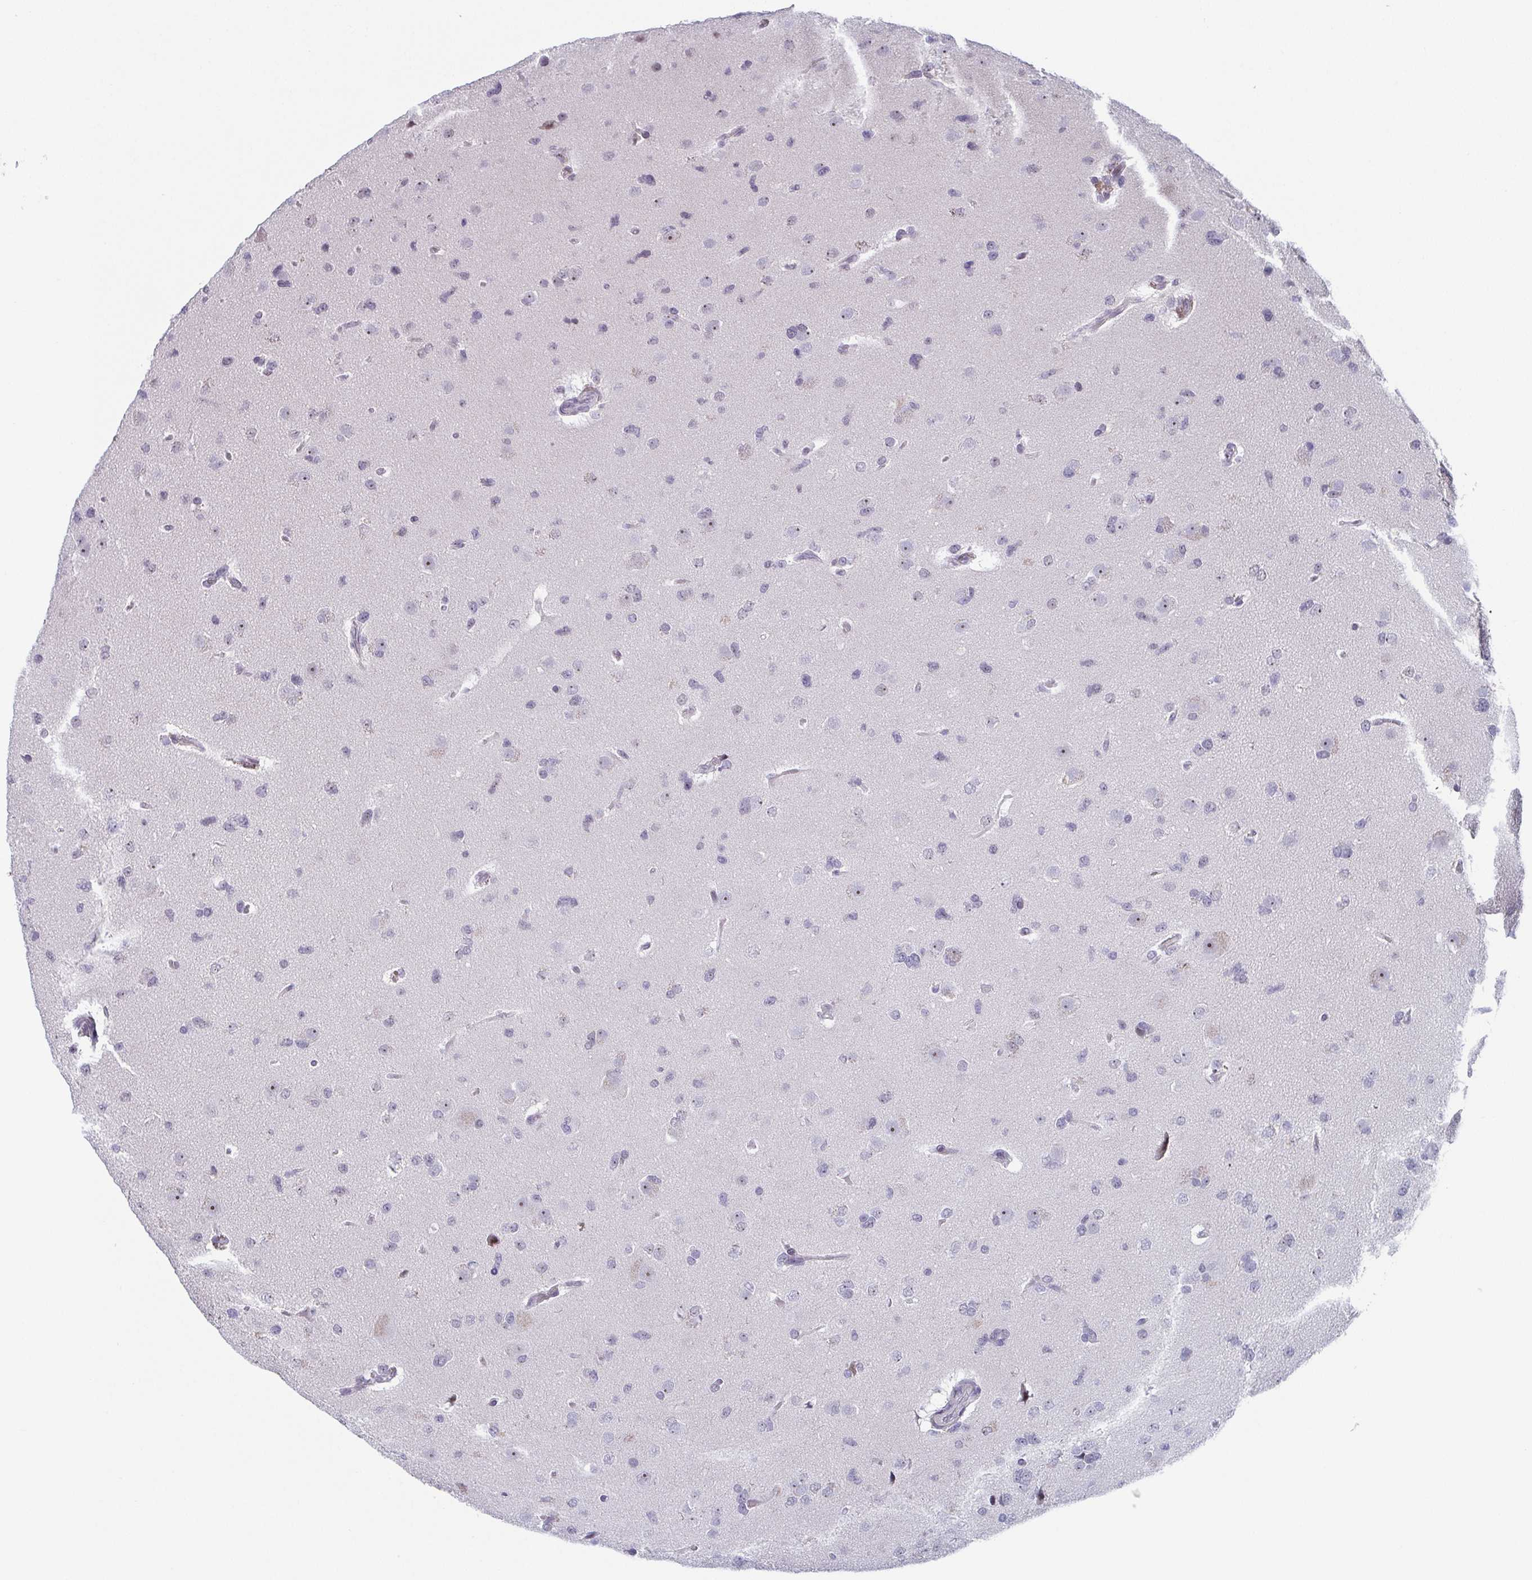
{"staining": {"intensity": "negative", "quantity": "none", "location": "none"}, "tissue": "glioma", "cell_type": "Tumor cells", "image_type": "cancer", "snomed": [{"axis": "morphology", "description": "Glioma, malignant, Low grade"}, {"axis": "topography", "description": "Brain"}], "caption": "Malignant glioma (low-grade) stained for a protein using immunohistochemistry (IHC) reveals no expression tumor cells.", "gene": "EXOSC7", "patient": {"sex": "female", "age": 55}}